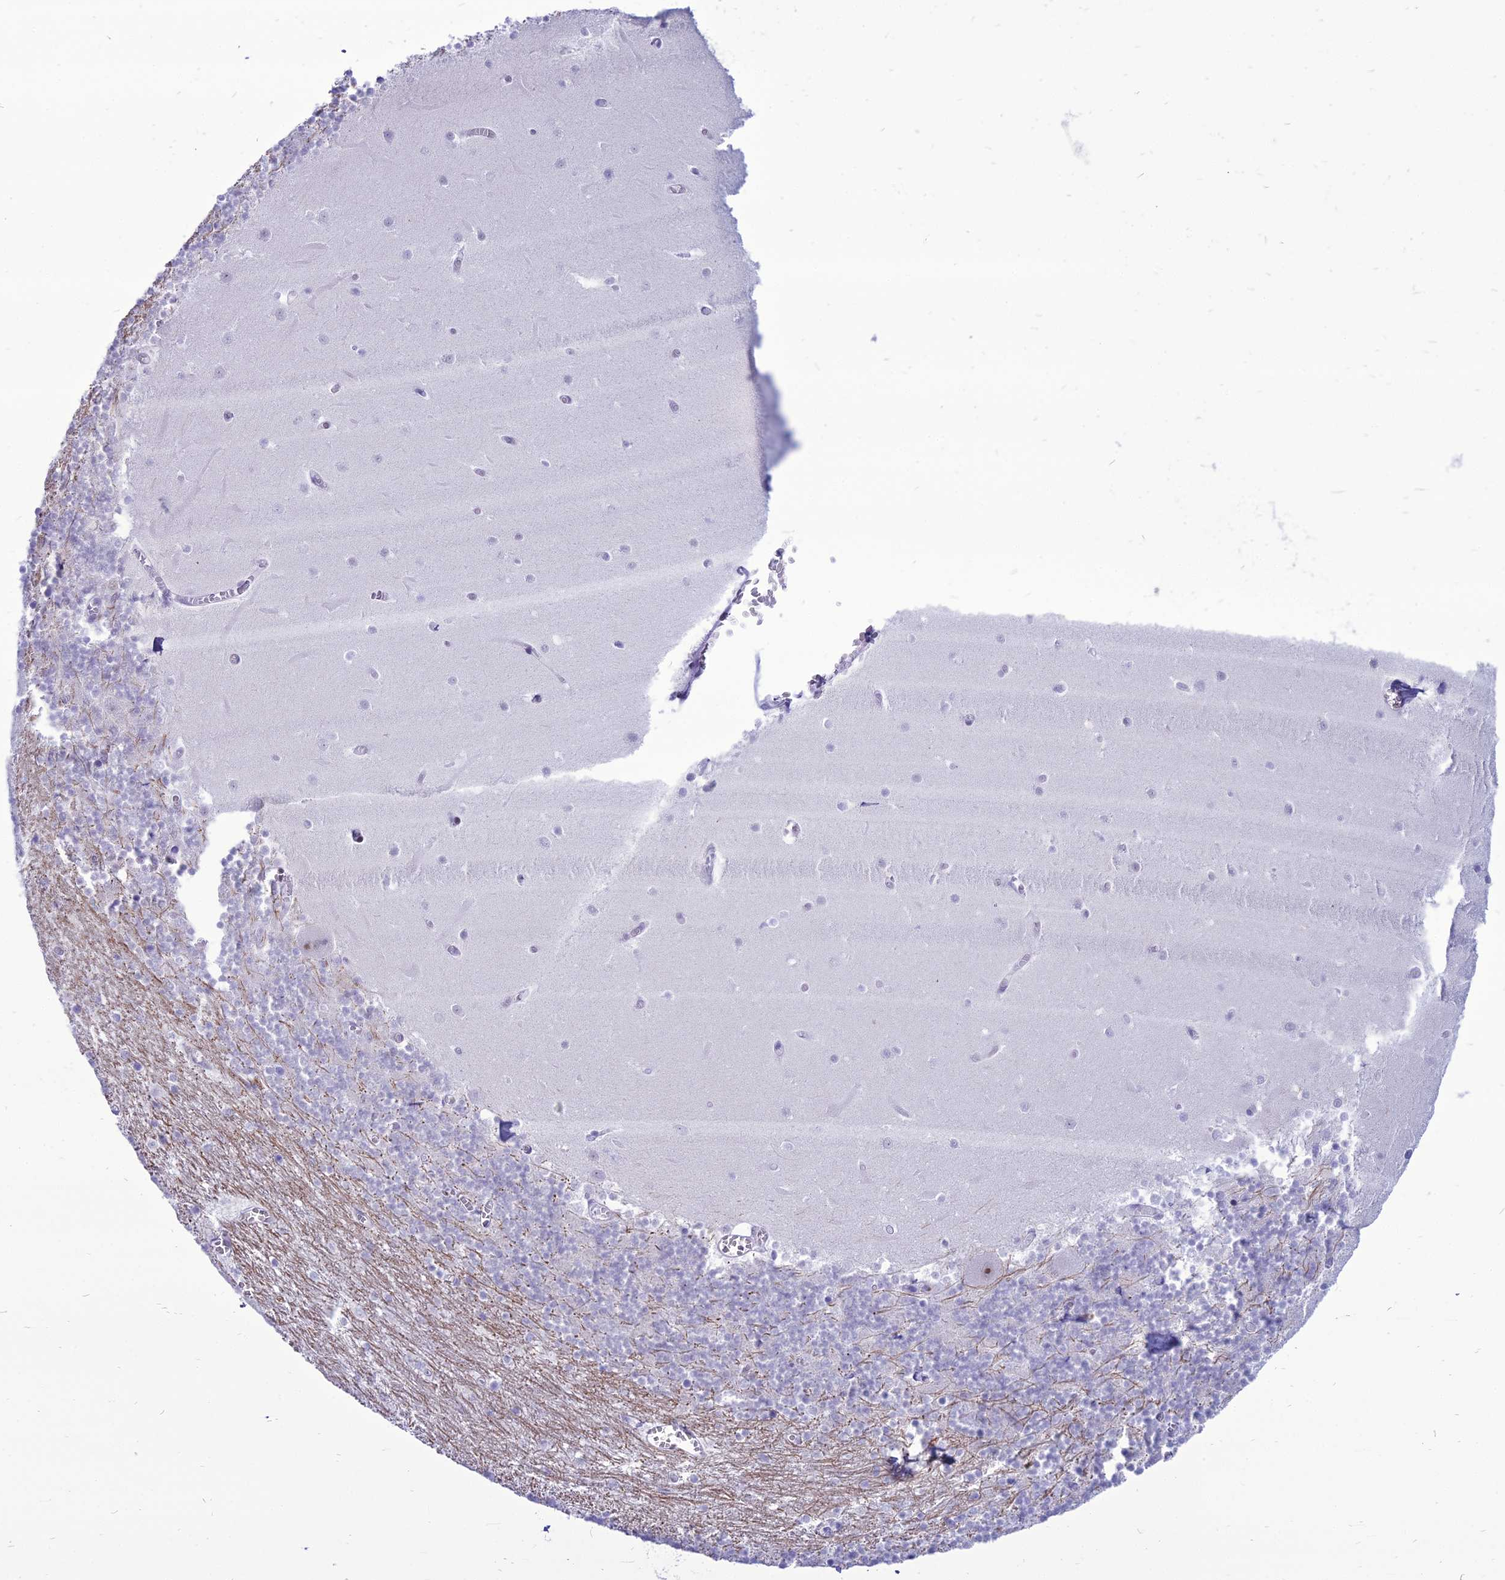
{"staining": {"intensity": "weak", "quantity": "25%-75%", "location": "cytoplasmic/membranous"}, "tissue": "cerebellum", "cell_type": "Cells in granular layer", "image_type": "normal", "snomed": [{"axis": "morphology", "description": "Normal tissue, NOS"}, {"axis": "topography", "description": "Cerebellum"}], "caption": "Immunohistochemistry of unremarkable human cerebellum demonstrates low levels of weak cytoplasmic/membranous expression in about 25%-75% of cells in granular layer.", "gene": "DHX40", "patient": {"sex": "female", "age": 28}}